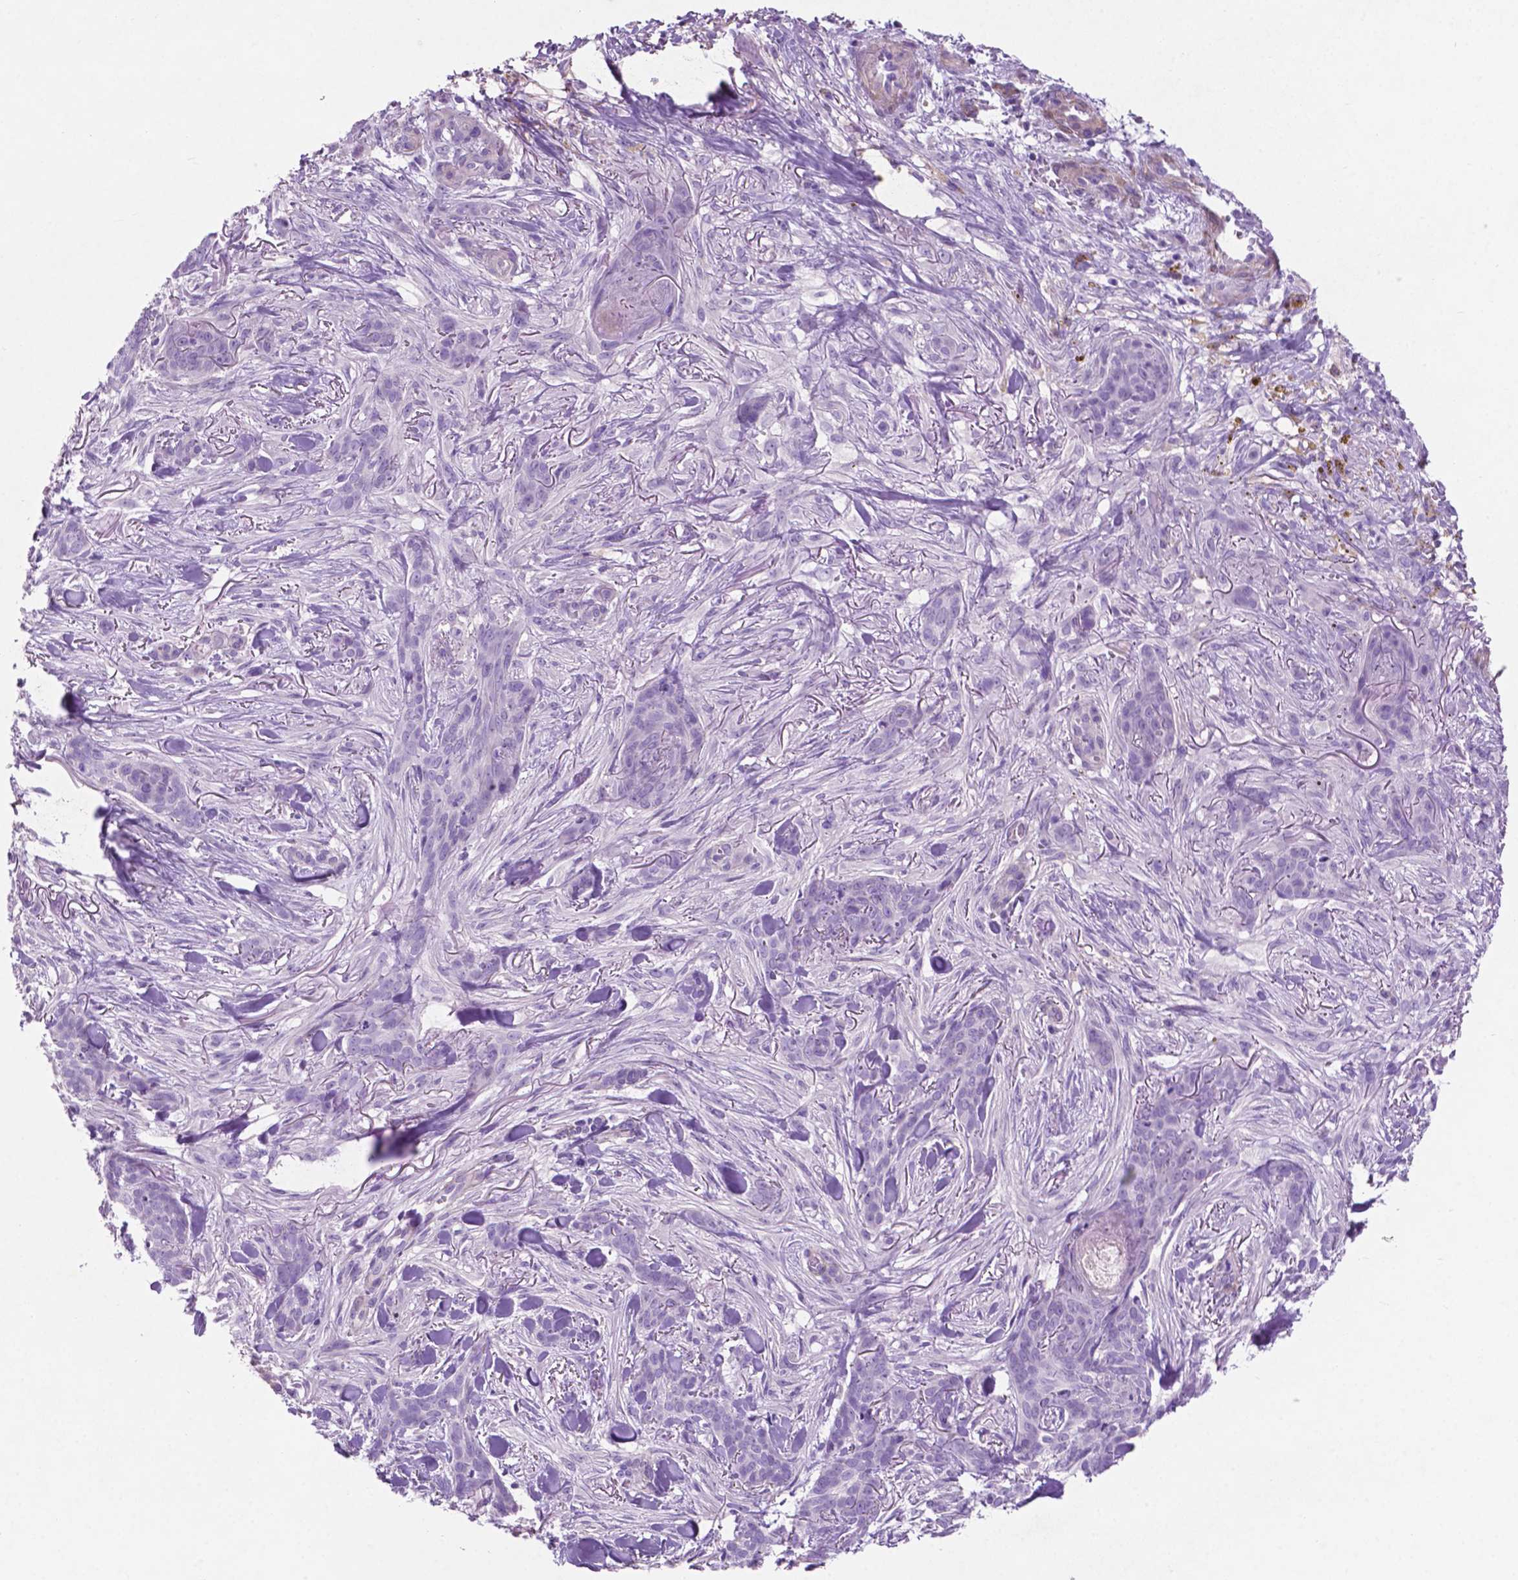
{"staining": {"intensity": "negative", "quantity": "none", "location": "none"}, "tissue": "skin cancer", "cell_type": "Tumor cells", "image_type": "cancer", "snomed": [{"axis": "morphology", "description": "Basal cell carcinoma"}, {"axis": "topography", "description": "Skin"}], "caption": "Human basal cell carcinoma (skin) stained for a protein using immunohistochemistry reveals no staining in tumor cells.", "gene": "ASPG", "patient": {"sex": "female", "age": 61}}